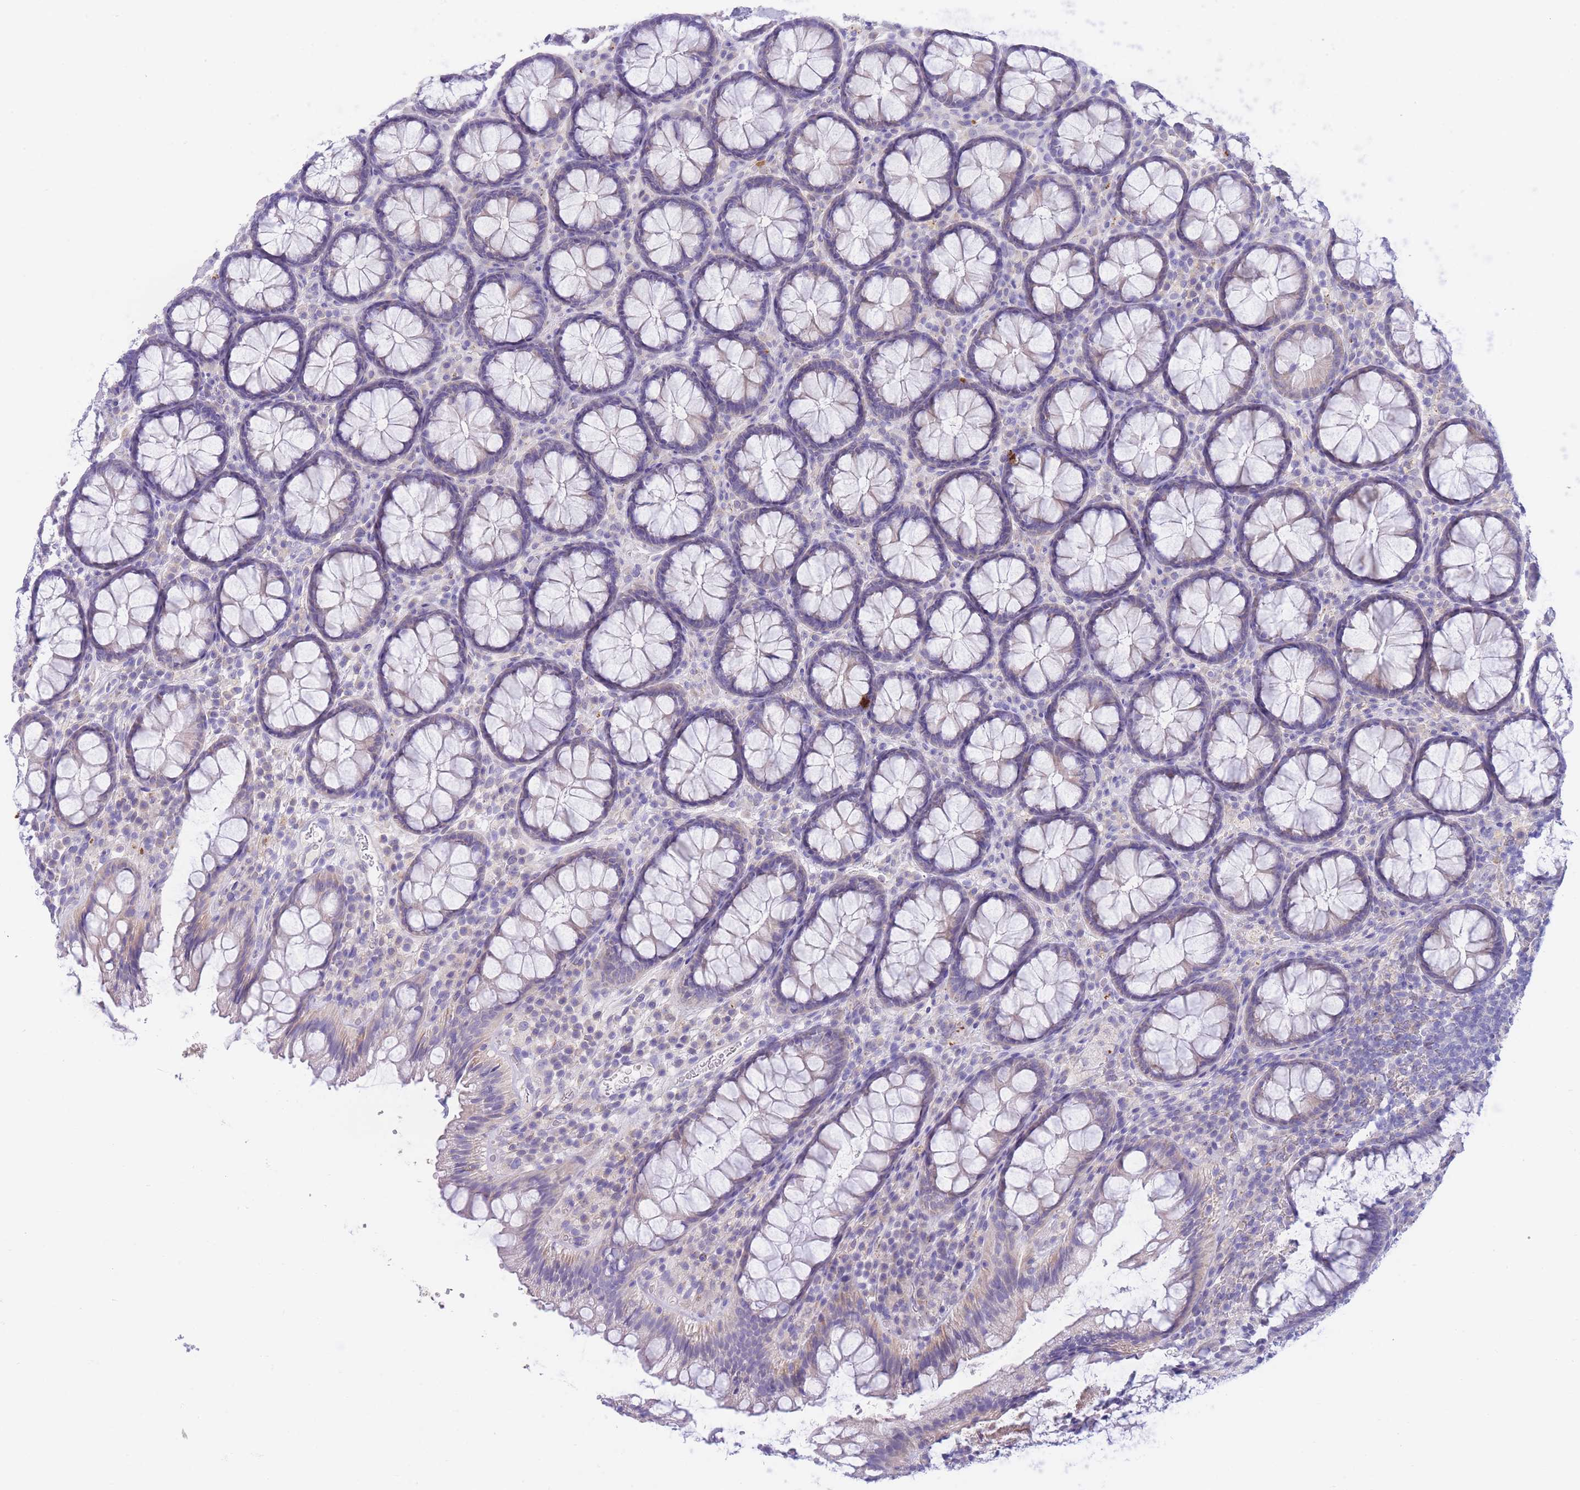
{"staining": {"intensity": "strong", "quantity": "<25%", "location": "cytoplasmic/membranous"}, "tissue": "rectum", "cell_type": "Glandular cells", "image_type": "normal", "snomed": [{"axis": "morphology", "description": "Normal tissue, NOS"}, {"axis": "topography", "description": "Rectum"}], "caption": "Brown immunohistochemical staining in unremarkable human rectum exhibits strong cytoplasmic/membranous positivity in approximately <25% of glandular cells.", "gene": "PCDHB3", "patient": {"sex": "male", "age": 83}}